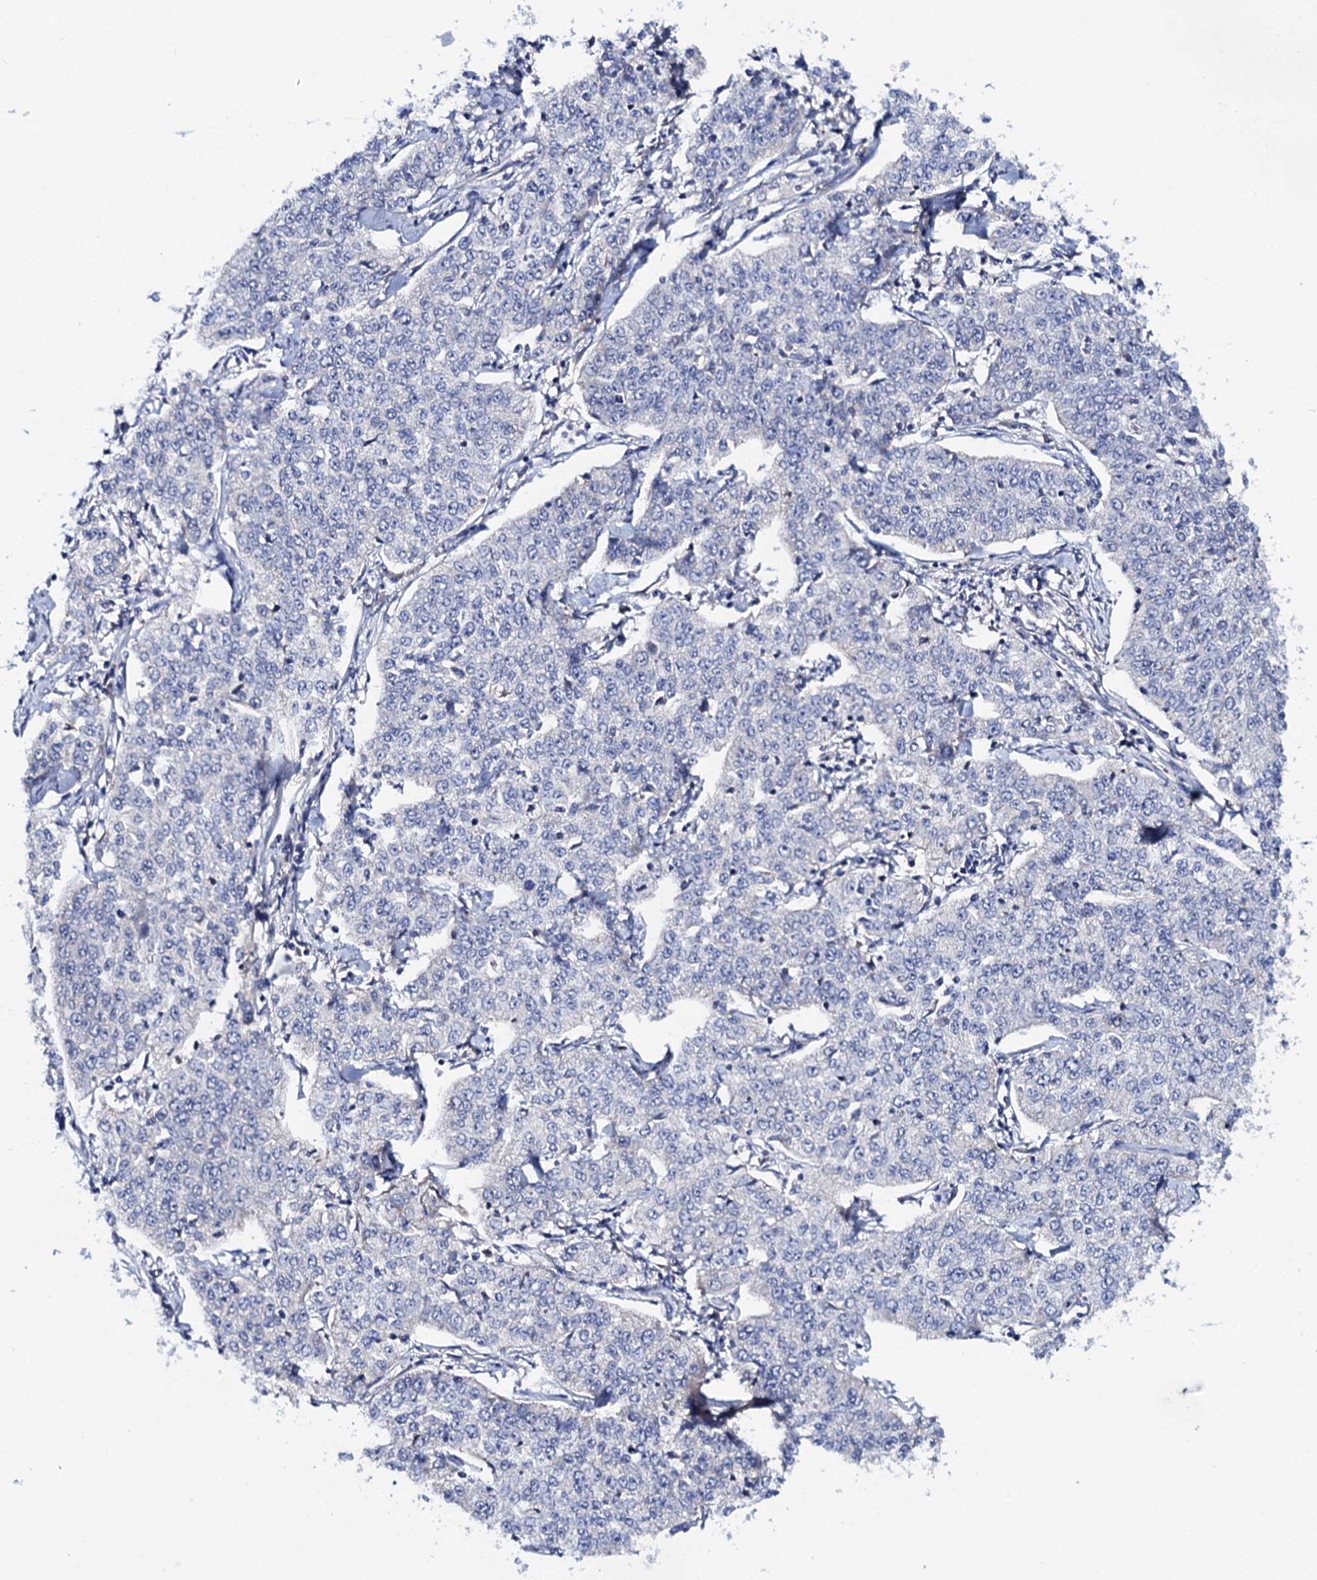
{"staining": {"intensity": "negative", "quantity": "none", "location": "none"}, "tissue": "cervical cancer", "cell_type": "Tumor cells", "image_type": "cancer", "snomed": [{"axis": "morphology", "description": "Squamous cell carcinoma, NOS"}, {"axis": "topography", "description": "Cervix"}], "caption": "A histopathology image of squamous cell carcinoma (cervical) stained for a protein shows no brown staining in tumor cells.", "gene": "PTCD3", "patient": {"sex": "female", "age": 35}}